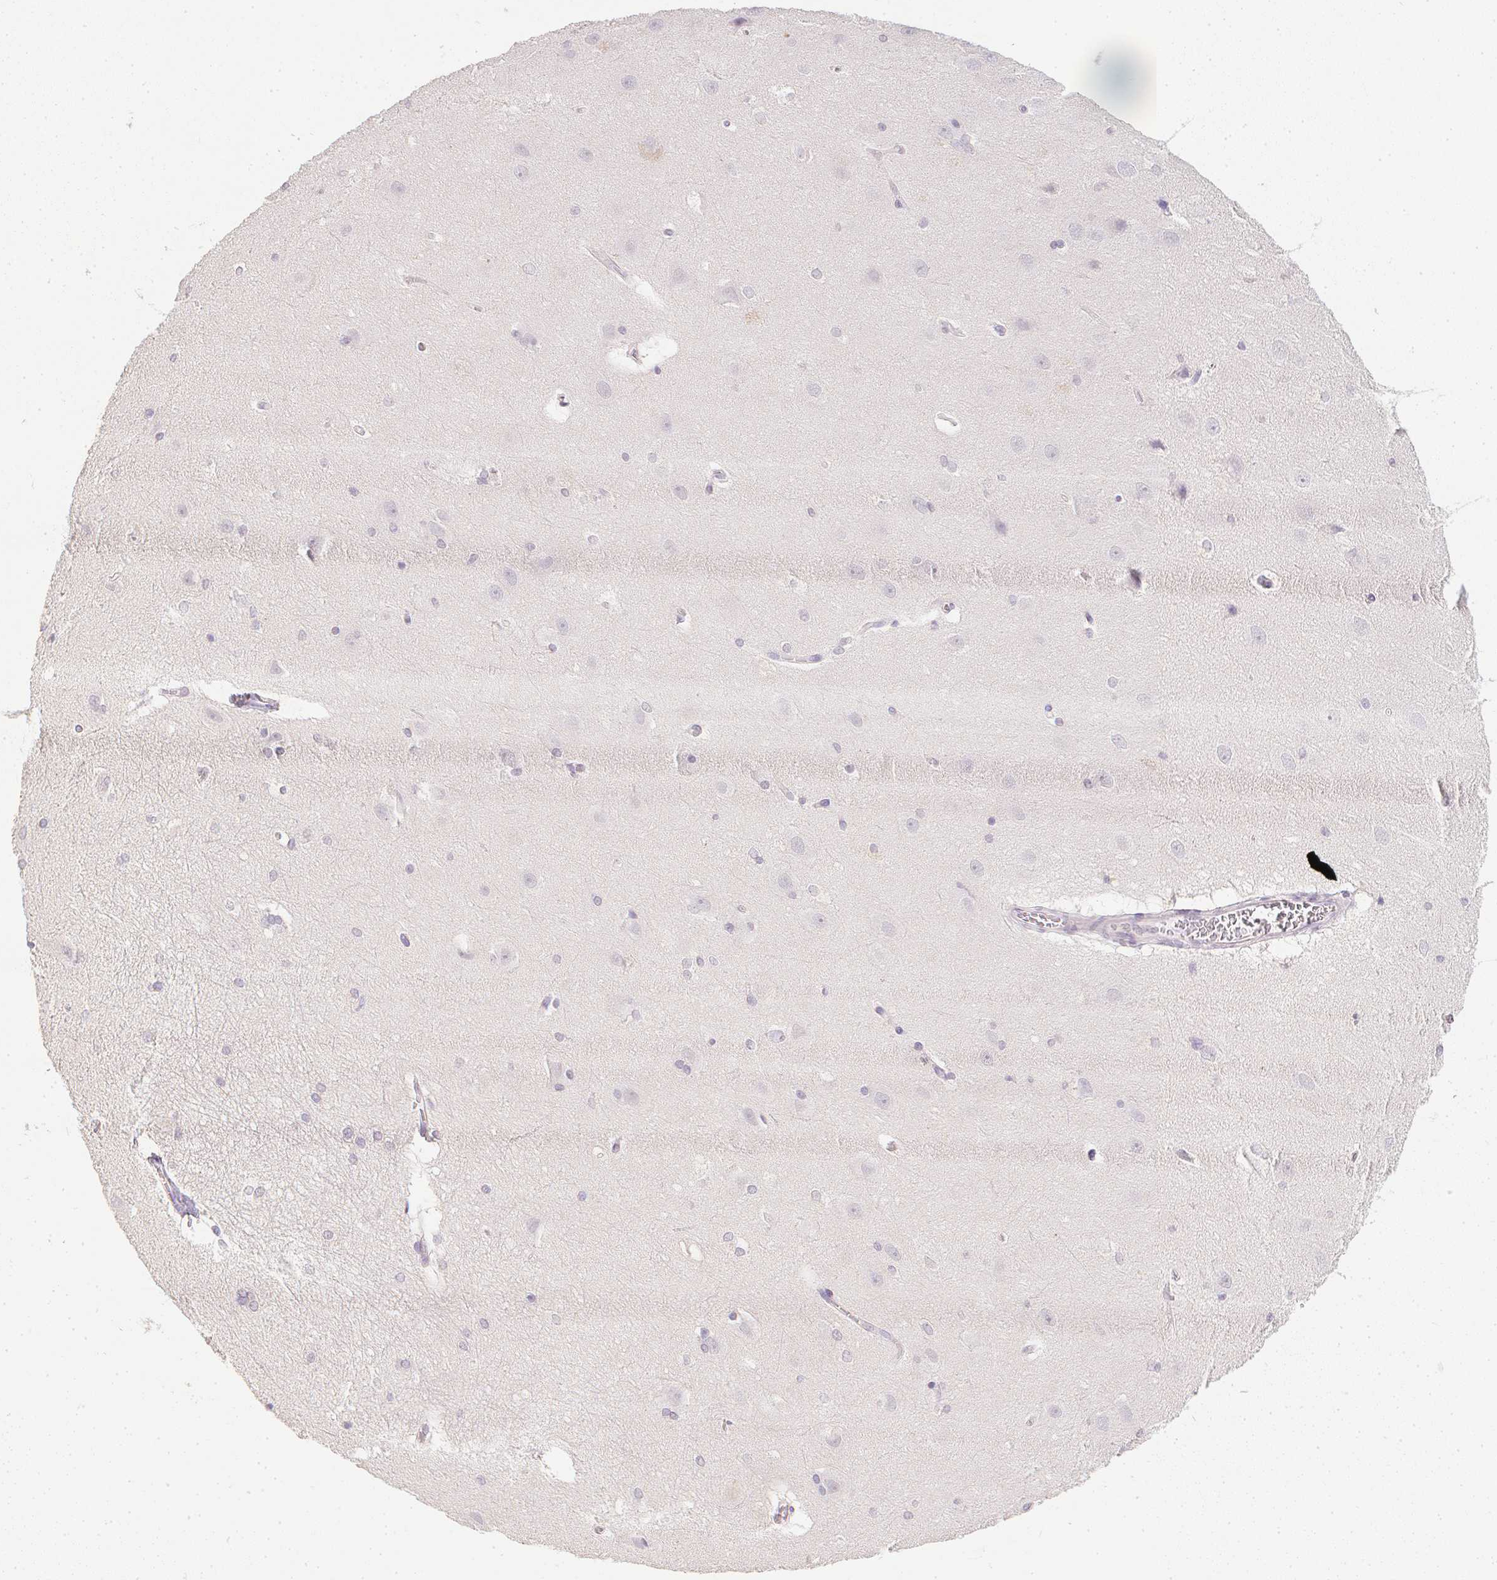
{"staining": {"intensity": "negative", "quantity": "none", "location": "none"}, "tissue": "hippocampus", "cell_type": "Glial cells", "image_type": "normal", "snomed": [{"axis": "morphology", "description": "Normal tissue, NOS"}, {"axis": "topography", "description": "Cerebral cortex"}, {"axis": "topography", "description": "Hippocampus"}], "caption": "The immunohistochemistry (IHC) histopathology image has no significant staining in glial cells of hippocampus. (Stains: DAB immunohistochemistry with hematoxylin counter stain, Microscopy: brightfield microscopy at high magnification).", "gene": "PPY", "patient": {"sex": "female", "age": 19}}